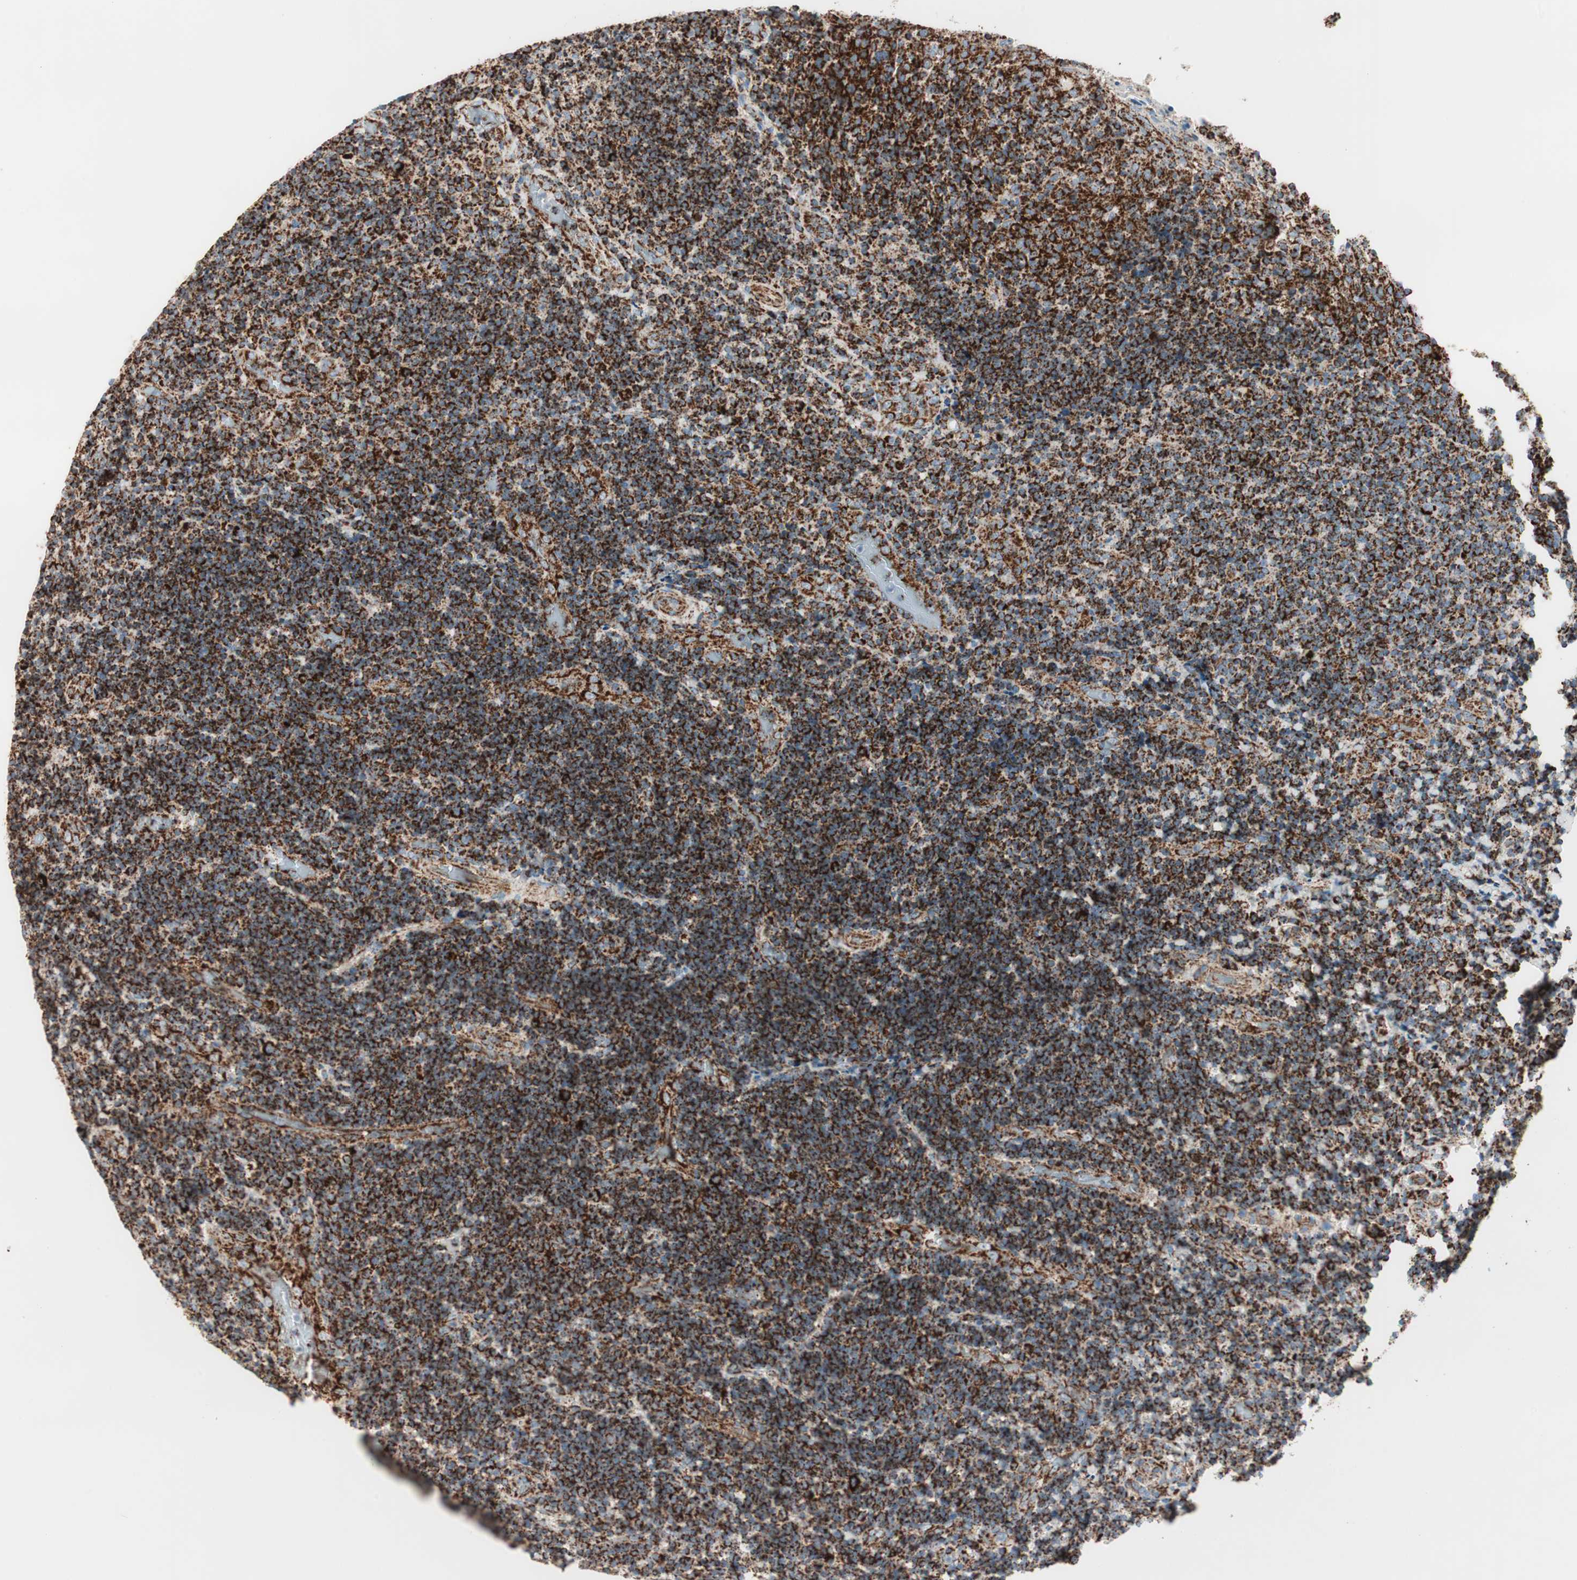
{"staining": {"intensity": "strong", "quantity": ">75%", "location": "cytoplasmic/membranous"}, "tissue": "lymphoma", "cell_type": "Tumor cells", "image_type": "cancer", "snomed": [{"axis": "morphology", "description": "Malignant lymphoma, non-Hodgkin's type, High grade"}, {"axis": "topography", "description": "Tonsil"}], "caption": "Lymphoma stained with DAB (3,3'-diaminobenzidine) immunohistochemistry demonstrates high levels of strong cytoplasmic/membranous expression in approximately >75% of tumor cells.", "gene": "TOMM20", "patient": {"sex": "female", "age": 36}}